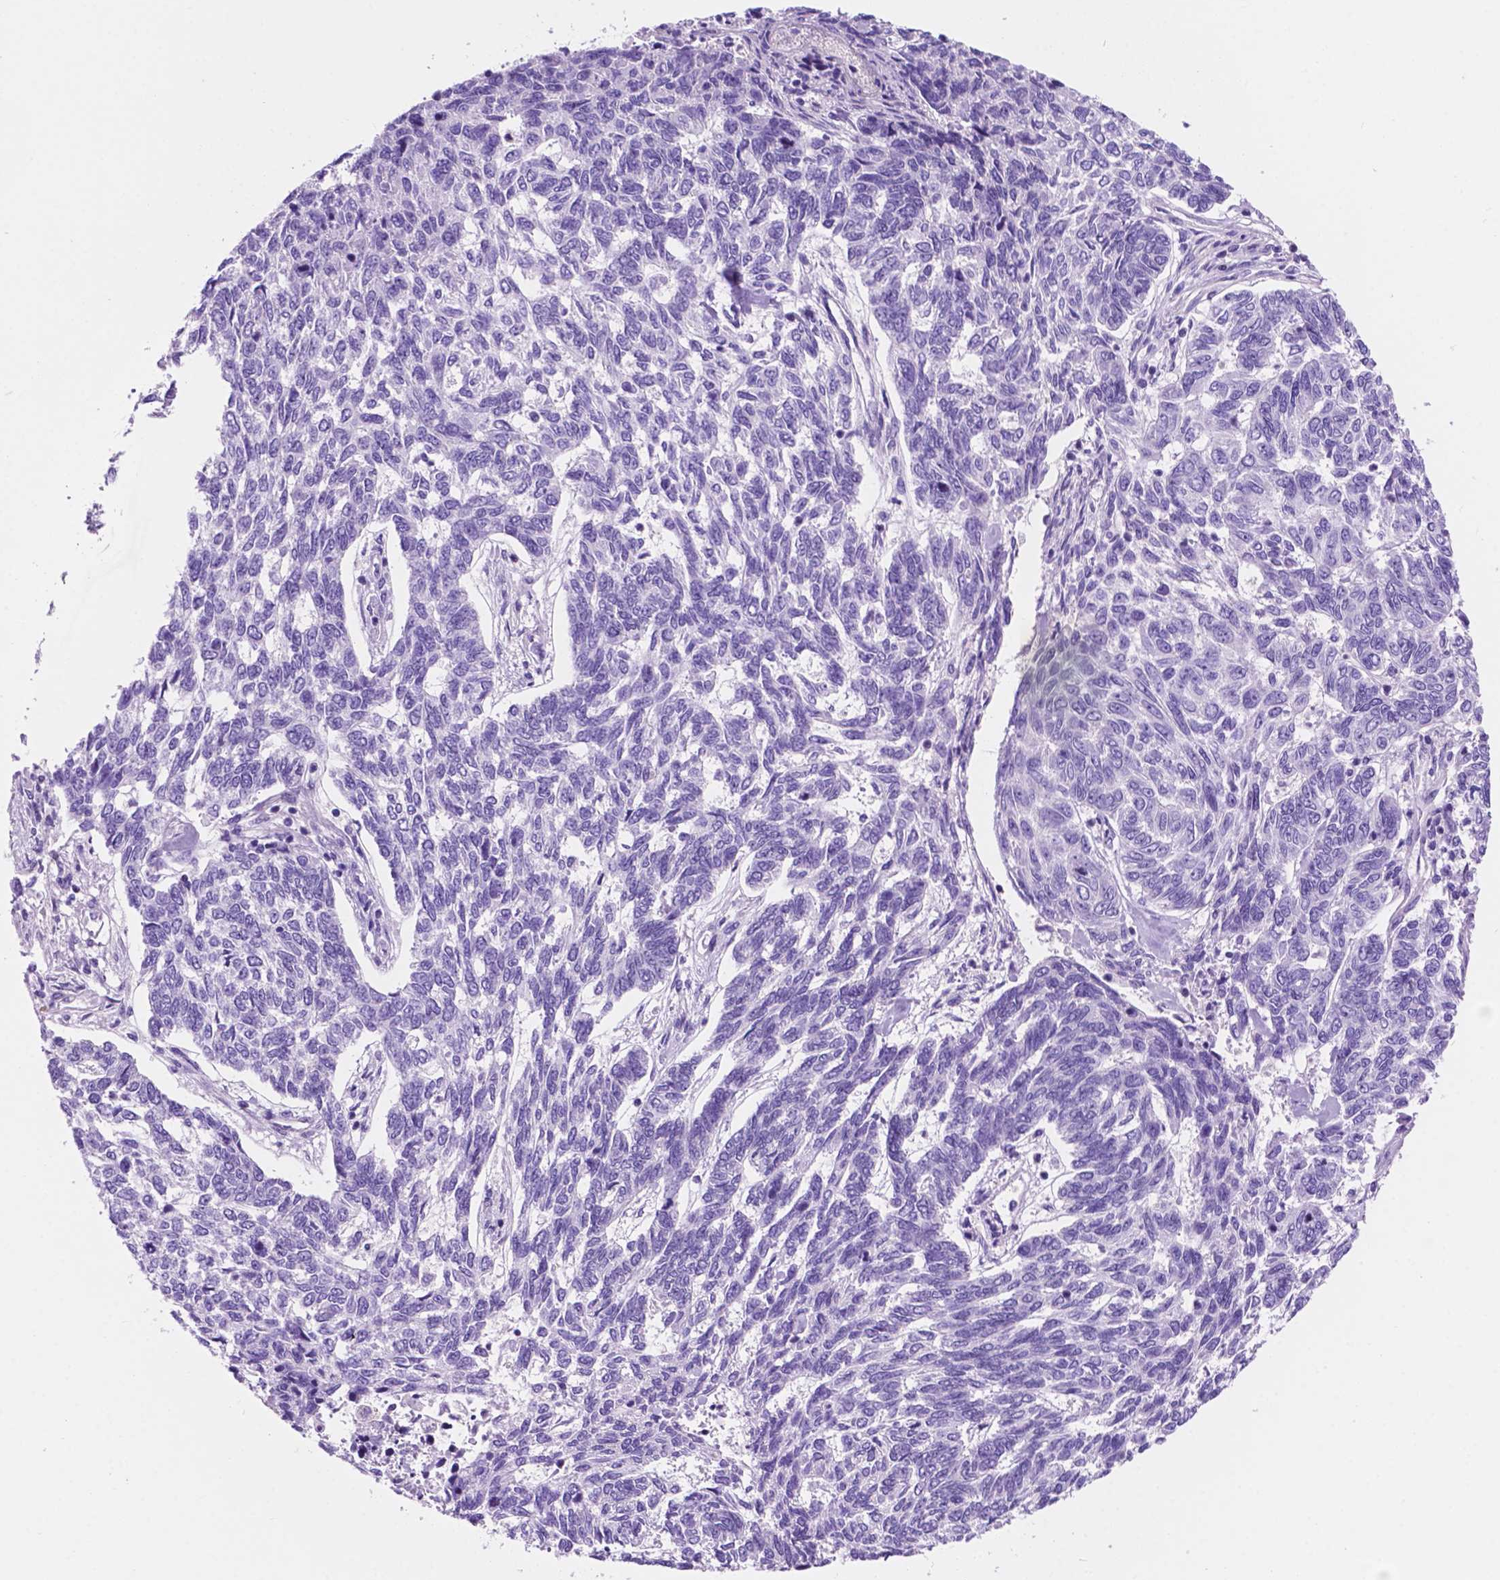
{"staining": {"intensity": "negative", "quantity": "none", "location": "none"}, "tissue": "skin cancer", "cell_type": "Tumor cells", "image_type": "cancer", "snomed": [{"axis": "morphology", "description": "Basal cell carcinoma"}, {"axis": "topography", "description": "Skin"}], "caption": "Skin cancer was stained to show a protein in brown. There is no significant positivity in tumor cells.", "gene": "IGFN1", "patient": {"sex": "female", "age": 65}}